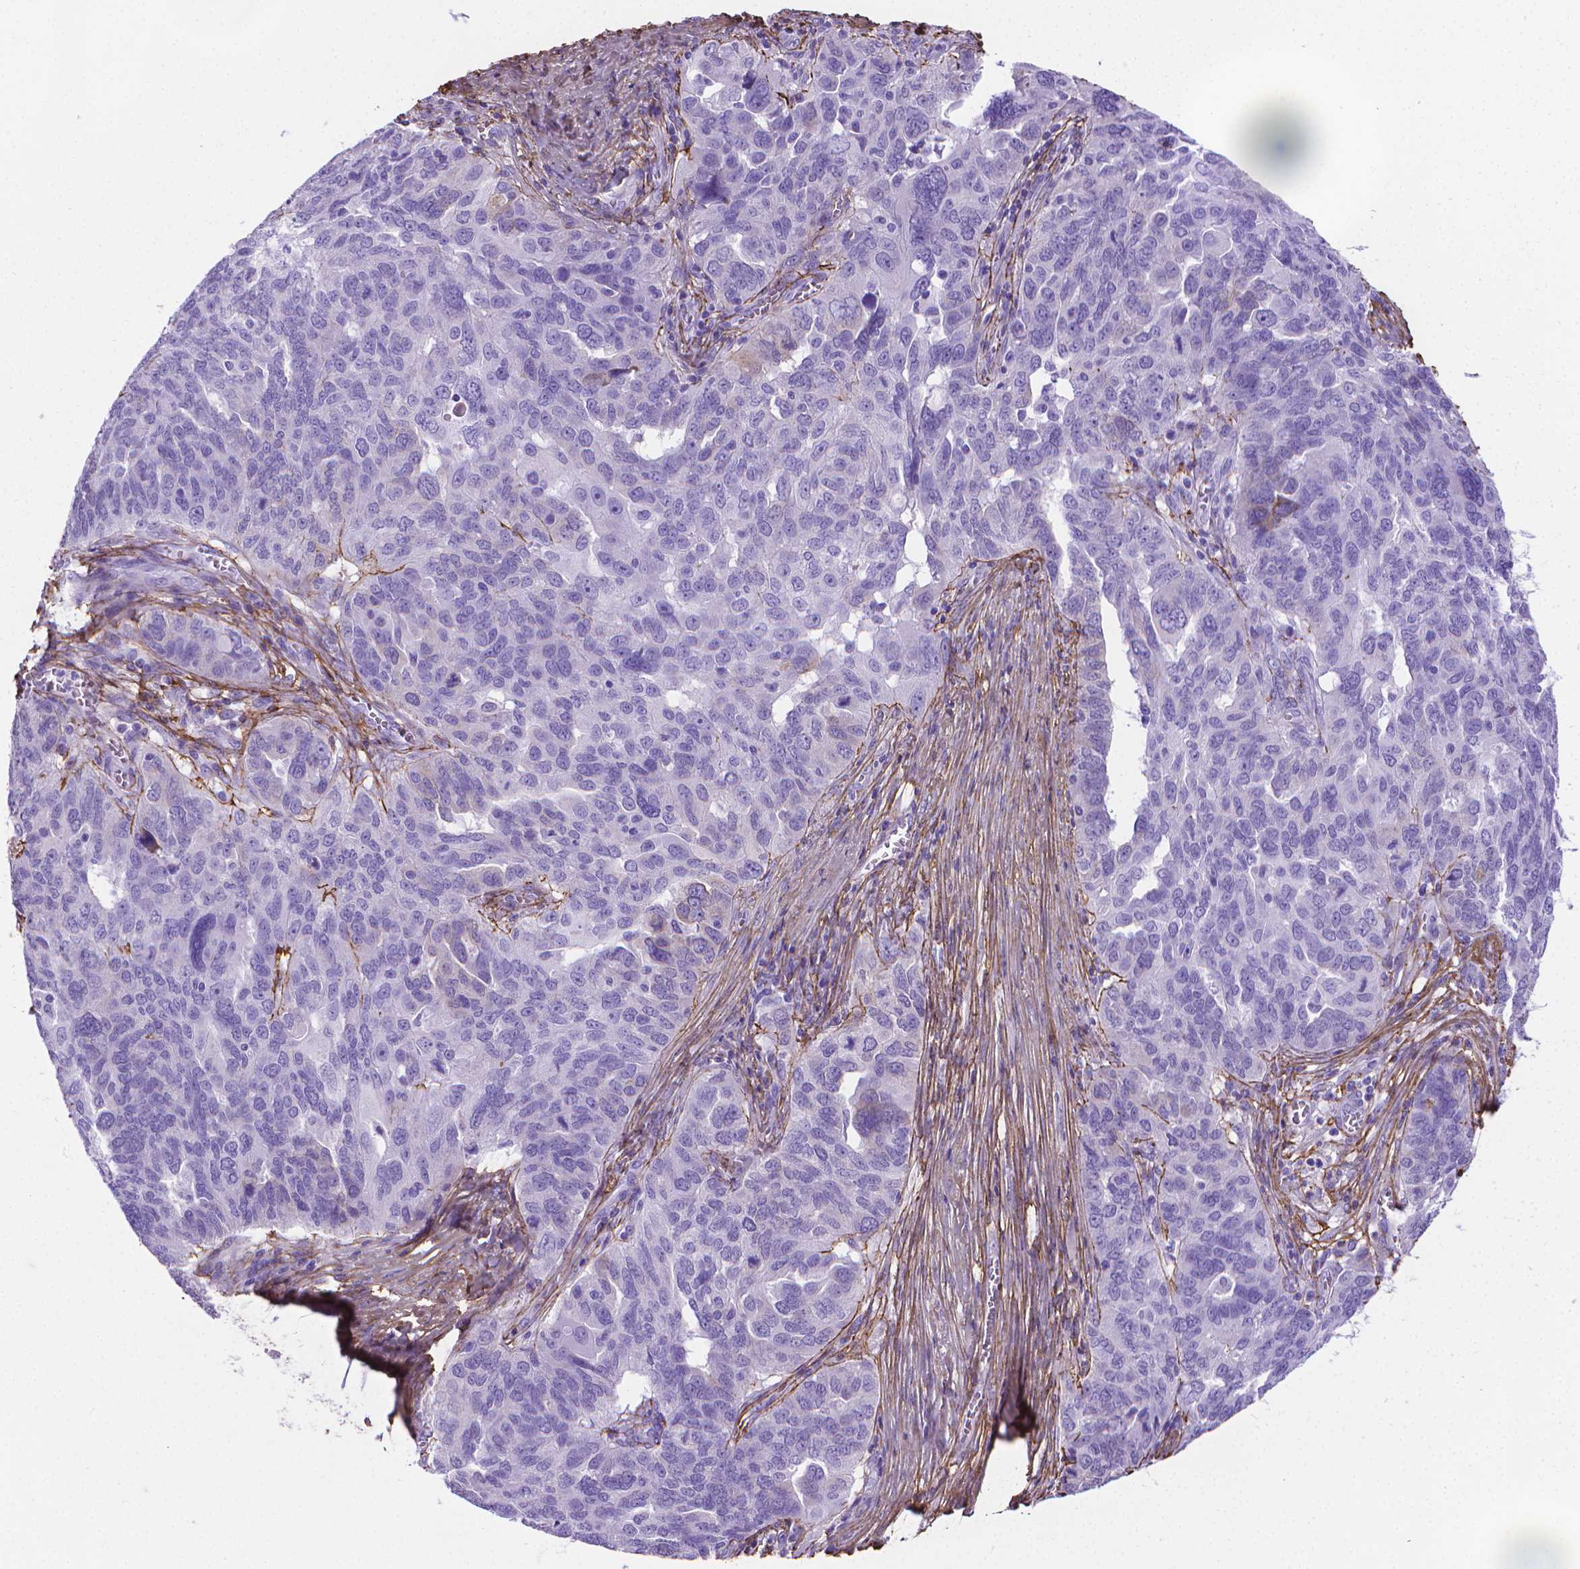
{"staining": {"intensity": "negative", "quantity": "none", "location": "none"}, "tissue": "ovarian cancer", "cell_type": "Tumor cells", "image_type": "cancer", "snomed": [{"axis": "morphology", "description": "Carcinoma, endometroid"}, {"axis": "topography", "description": "Soft tissue"}, {"axis": "topography", "description": "Ovary"}], "caption": "This photomicrograph is of ovarian cancer stained with immunohistochemistry to label a protein in brown with the nuclei are counter-stained blue. There is no staining in tumor cells.", "gene": "MFAP2", "patient": {"sex": "female", "age": 52}}